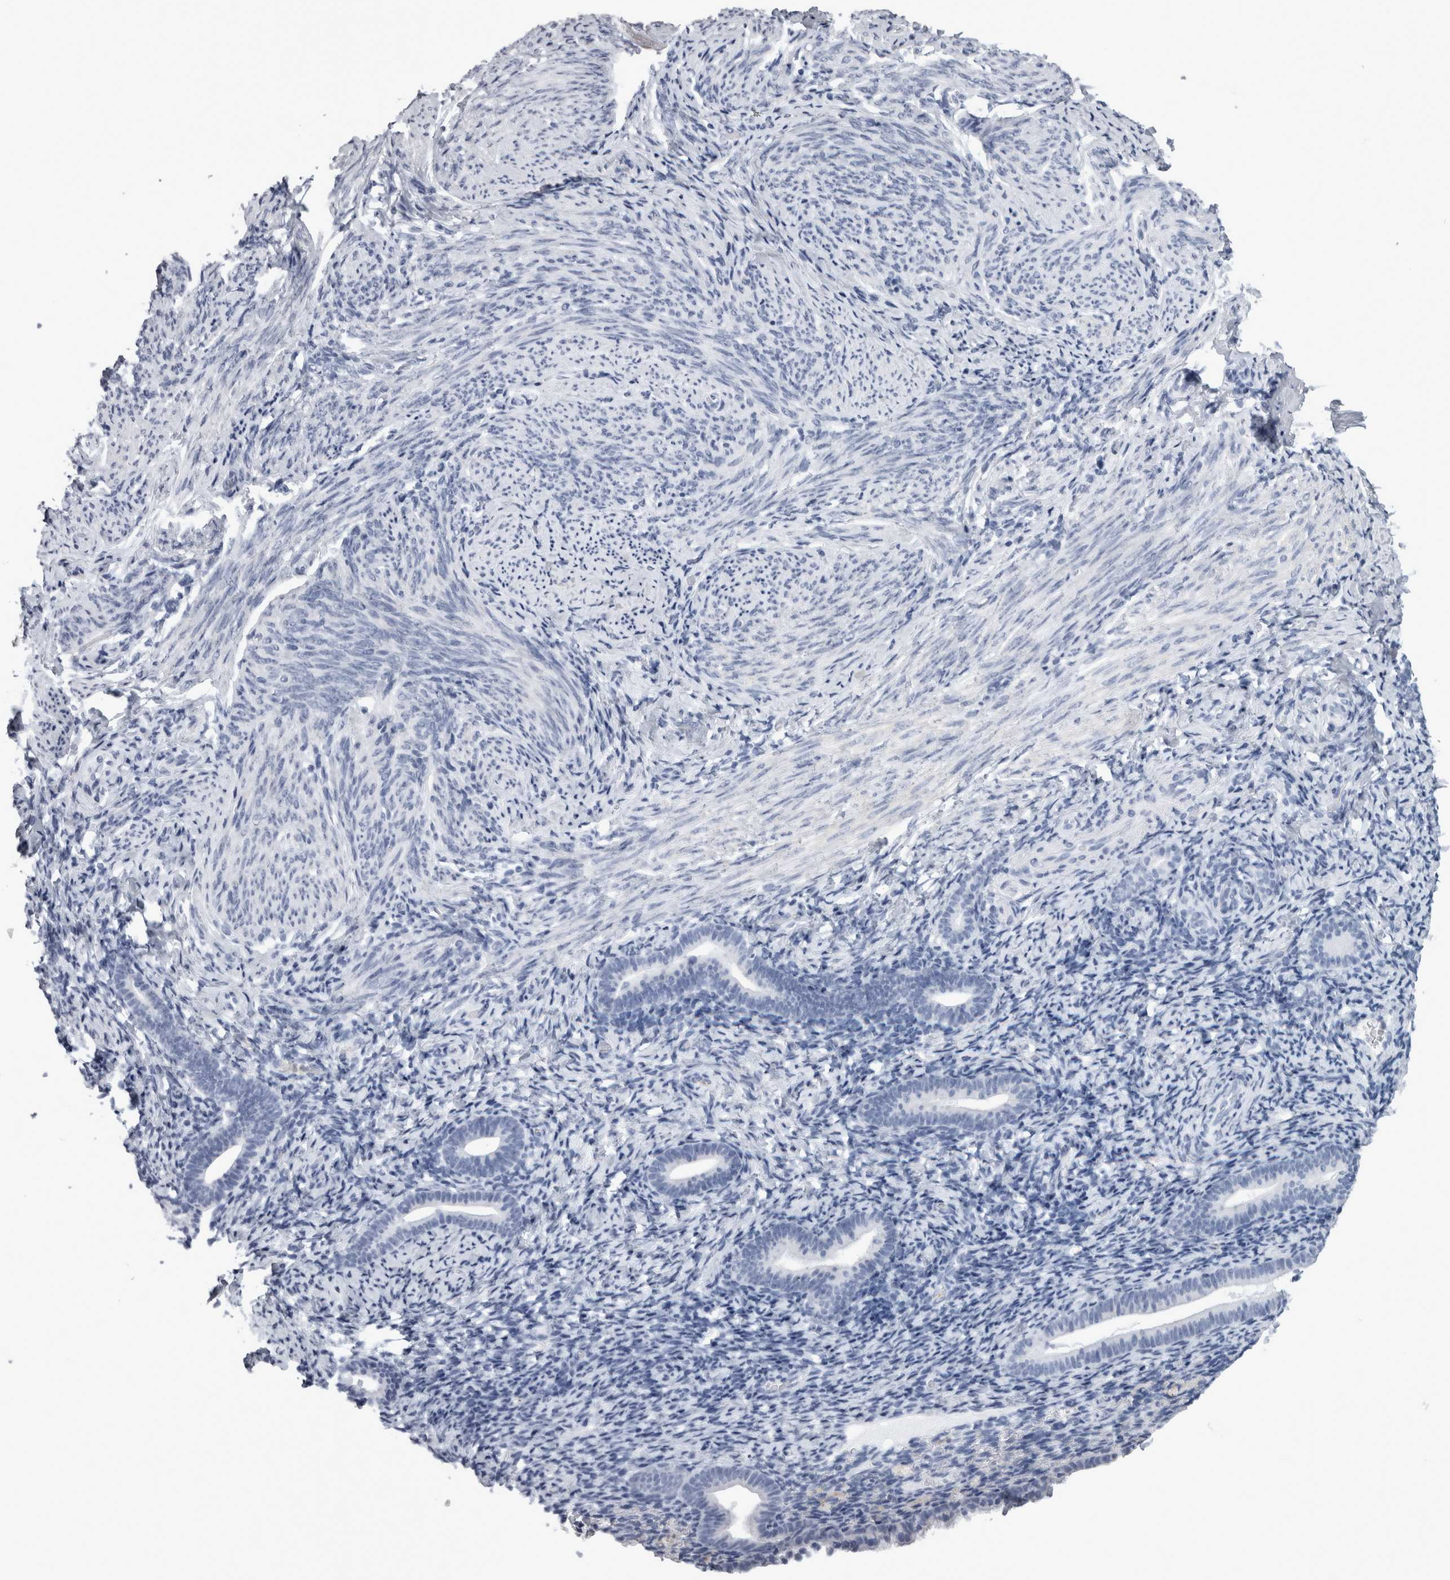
{"staining": {"intensity": "negative", "quantity": "none", "location": "none"}, "tissue": "endometrium", "cell_type": "Cells in endometrial stroma", "image_type": "normal", "snomed": [{"axis": "morphology", "description": "Normal tissue, NOS"}, {"axis": "topography", "description": "Endometrium"}], "caption": "This is a image of IHC staining of normal endometrium, which shows no staining in cells in endometrial stroma. Brightfield microscopy of immunohistochemistry (IHC) stained with DAB (3,3'-diaminobenzidine) (brown) and hematoxylin (blue), captured at high magnification.", "gene": "ALDH8A1", "patient": {"sex": "female", "age": 51}}